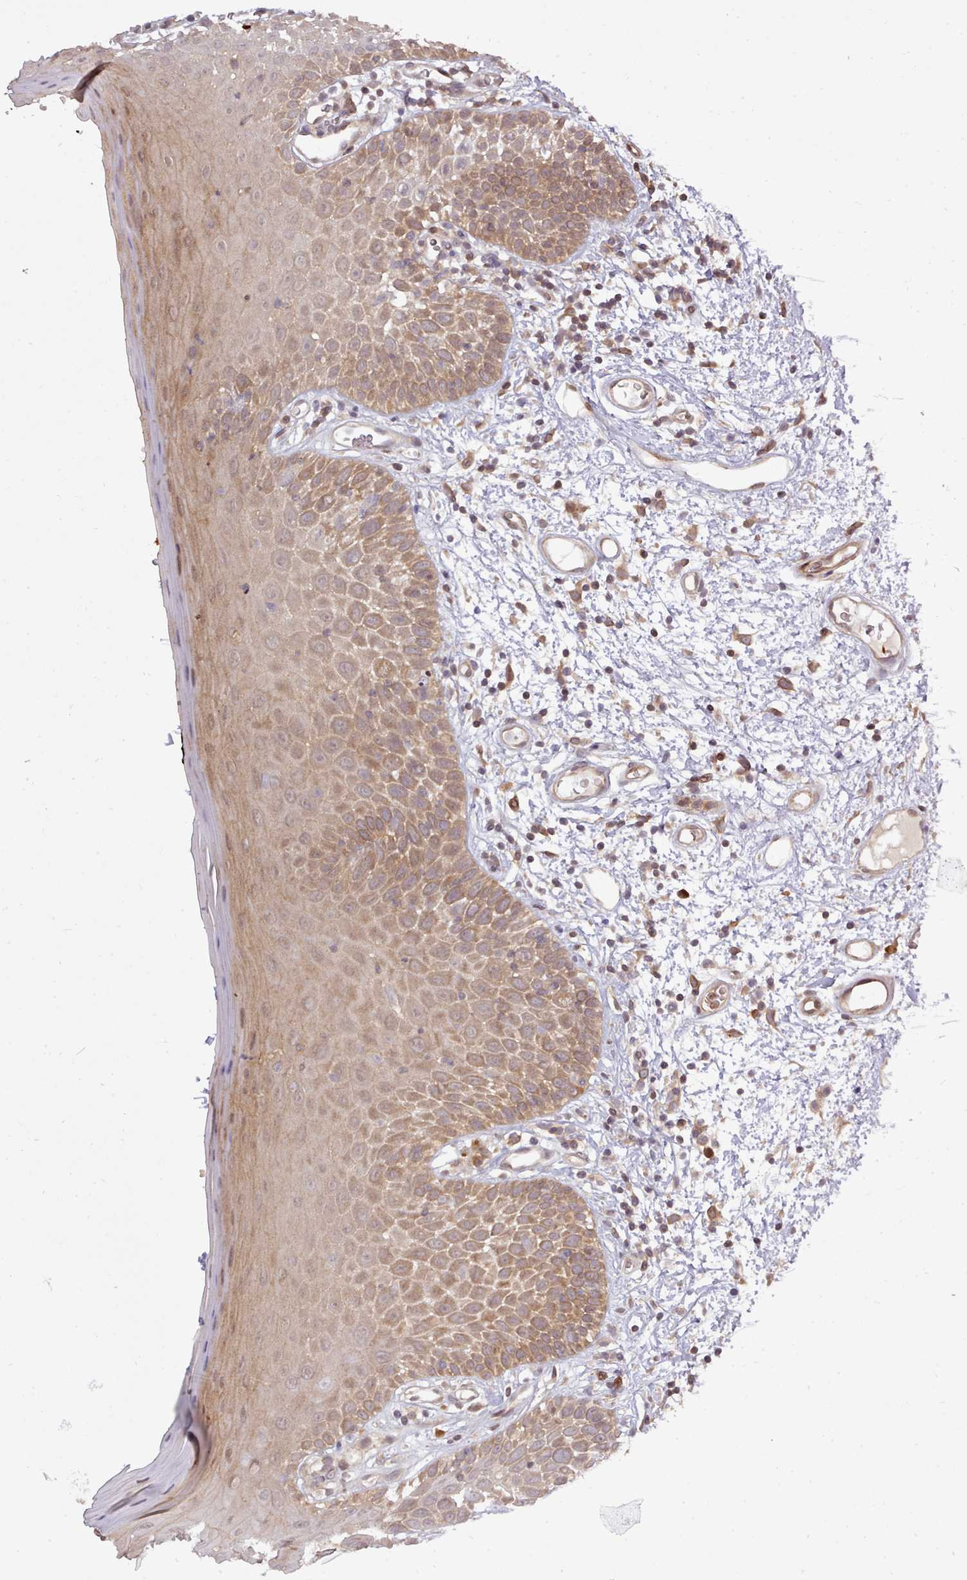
{"staining": {"intensity": "moderate", "quantity": ">75%", "location": "cytoplasmic/membranous"}, "tissue": "oral mucosa", "cell_type": "Squamous epithelial cells", "image_type": "normal", "snomed": [{"axis": "morphology", "description": "Normal tissue, NOS"}, {"axis": "morphology", "description": "Squamous cell carcinoma, NOS"}, {"axis": "topography", "description": "Oral tissue"}, {"axis": "topography", "description": "Tounge, NOS"}, {"axis": "topography", "description": "Head-Neck"}], "caption": "The immunohistochemical stain highlights moderate cytoplasmic/membranous staining in squamous epithelial cells of benign oral mucosa.", "gene": "UBE2G1", "patient": {"sex": "male", "age": 76}}